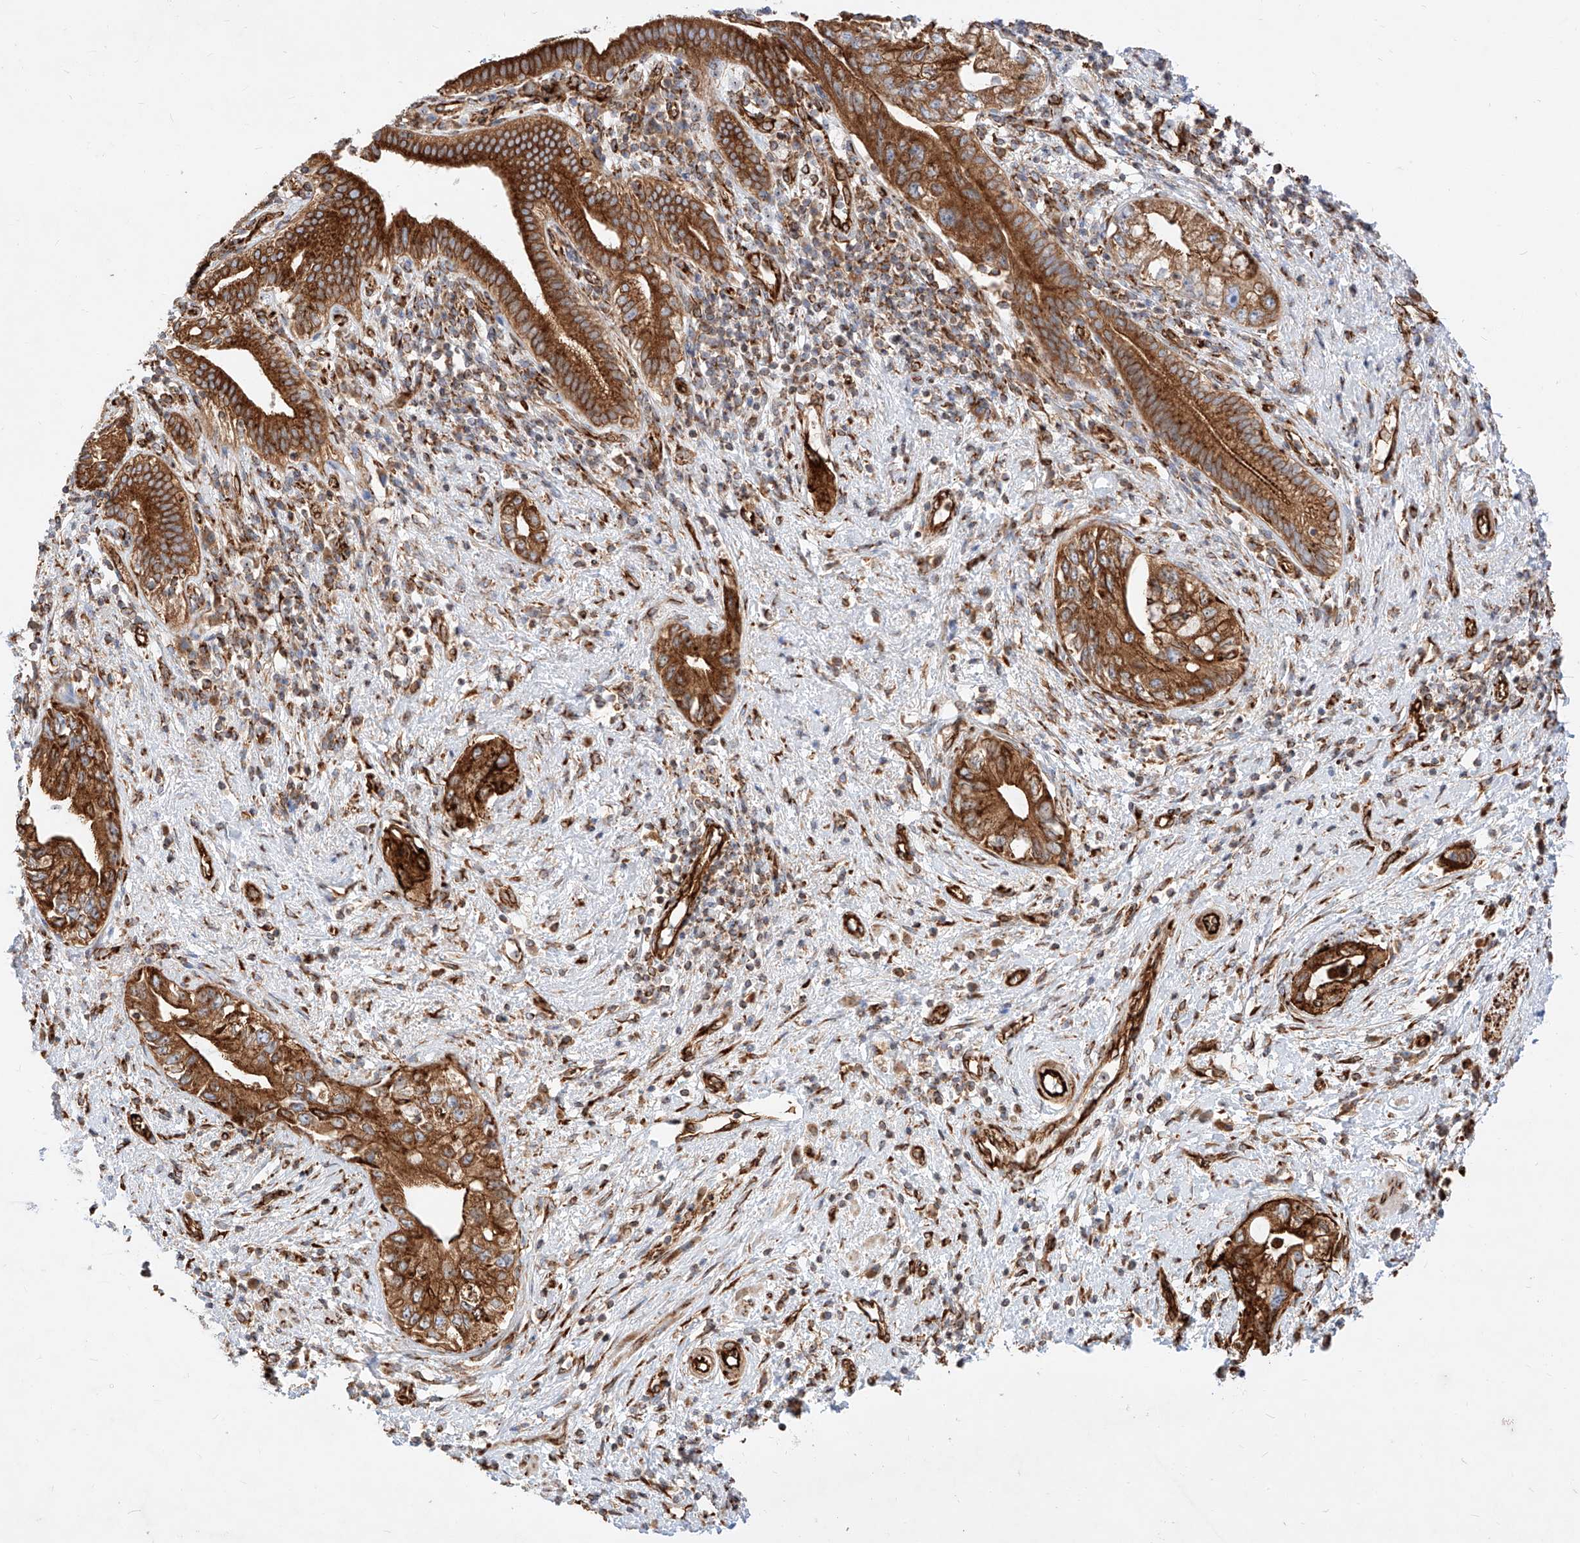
{"staining": {"intensity": "strong", "quantity": ">75%", "location": "cytoplasmic/membranous"}, "tissue": "pancreatic cancer", "cell_type": "Tumor cells", "image_type": "cancer", "snomed": [{"axis": "morphology", "description": "Adenocarcinoma, NOS"}, {"axis": "topography", "description": "Pancreas"}], "caption": "Approximately >75% of tumor cells in pancreatic cancer (adenocarcinoma) reveal strong cytoplasmic/membranous protein positivity as visualized by brown immunohistochemical staining.", "gene": "CSGALNACT2", "patient": {"sex": "female", "age": 73}}